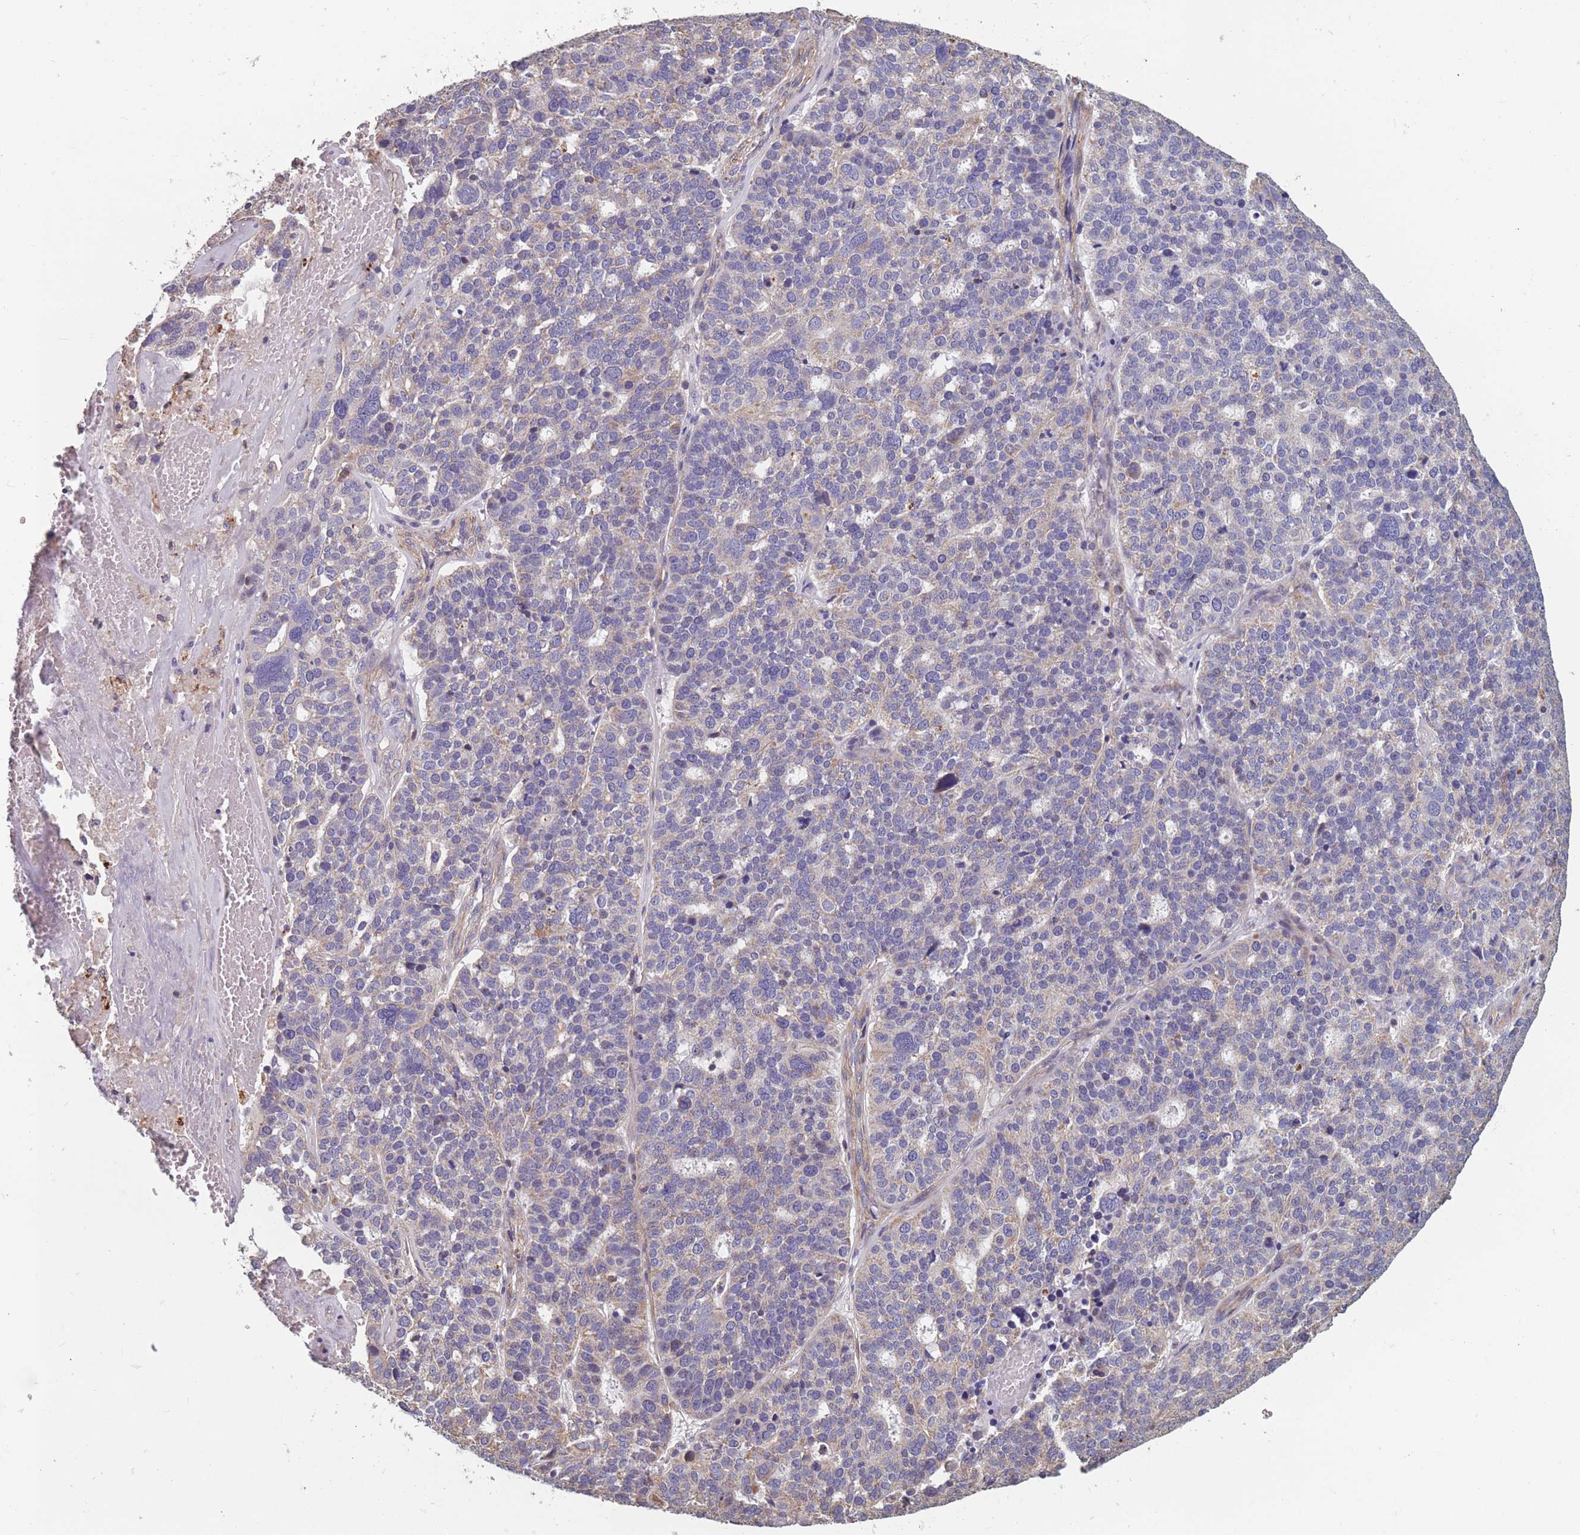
{"staining": {"intensity": "weak", "quantity": "<25%", "location": "cytoplasmic/membranous"}, "tissue": "ovarian cancer", "cell_type": "Tumor cells", "image_type": "cancer", "snomed": [{"axis": "morphology", "description": "Cystadenocarcinoma, serous, NOS"}, {"axis": "topography", "description": "Ovary"}], "caption": "Ovarian cancer (serous cystadenocarcinoma) stained for a protein using immunohistochemistry (IHC) shows no expression tumor cells.", "gene": "TOMM40L", "patient": {"sex": "female", "age": 59}}